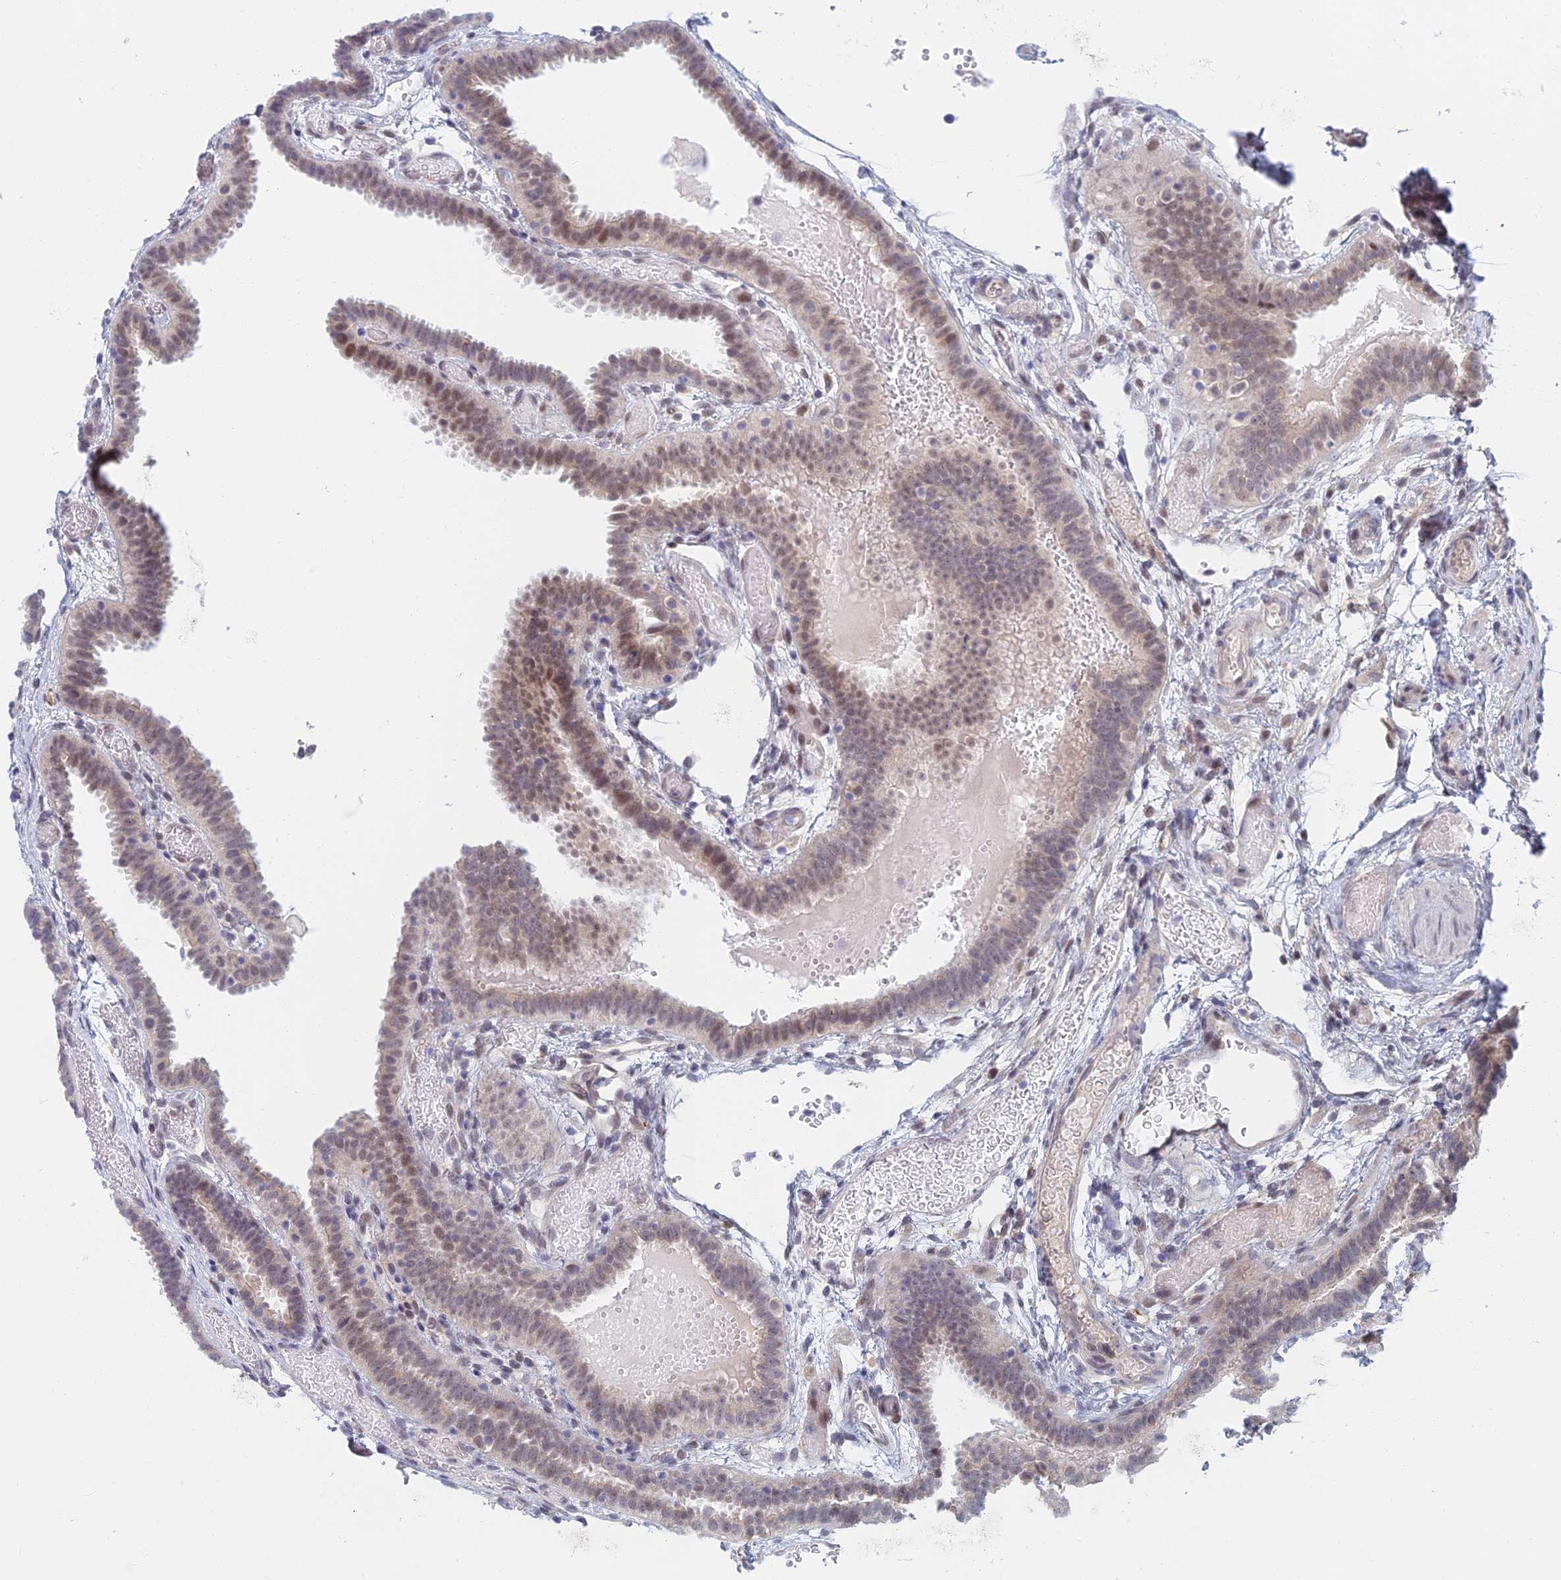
{"staining": {"intensity": "moderate", "quantity": ">75%", "location": "nuclear"}, "tissue": "fallopian tube", "cell_type": "Glandular cells", "image_type": "normal", "snomed": [{"axis": "morphology", "description": "Normal tissue, NOS"}, {"axis": "topography", "description": "Fallopian tube"}], "caption": "IHC (DAB (3,3'-diaminobenzidine)) staining of unremarkable fallopian tube demonstrates moderate nuclear protein staining in approximately >75% of glandular cells. (IHC, brightfield microscopy, high magnification).", "gene": "ZUP1", "patient": {"sex": "female", "age": 37}}